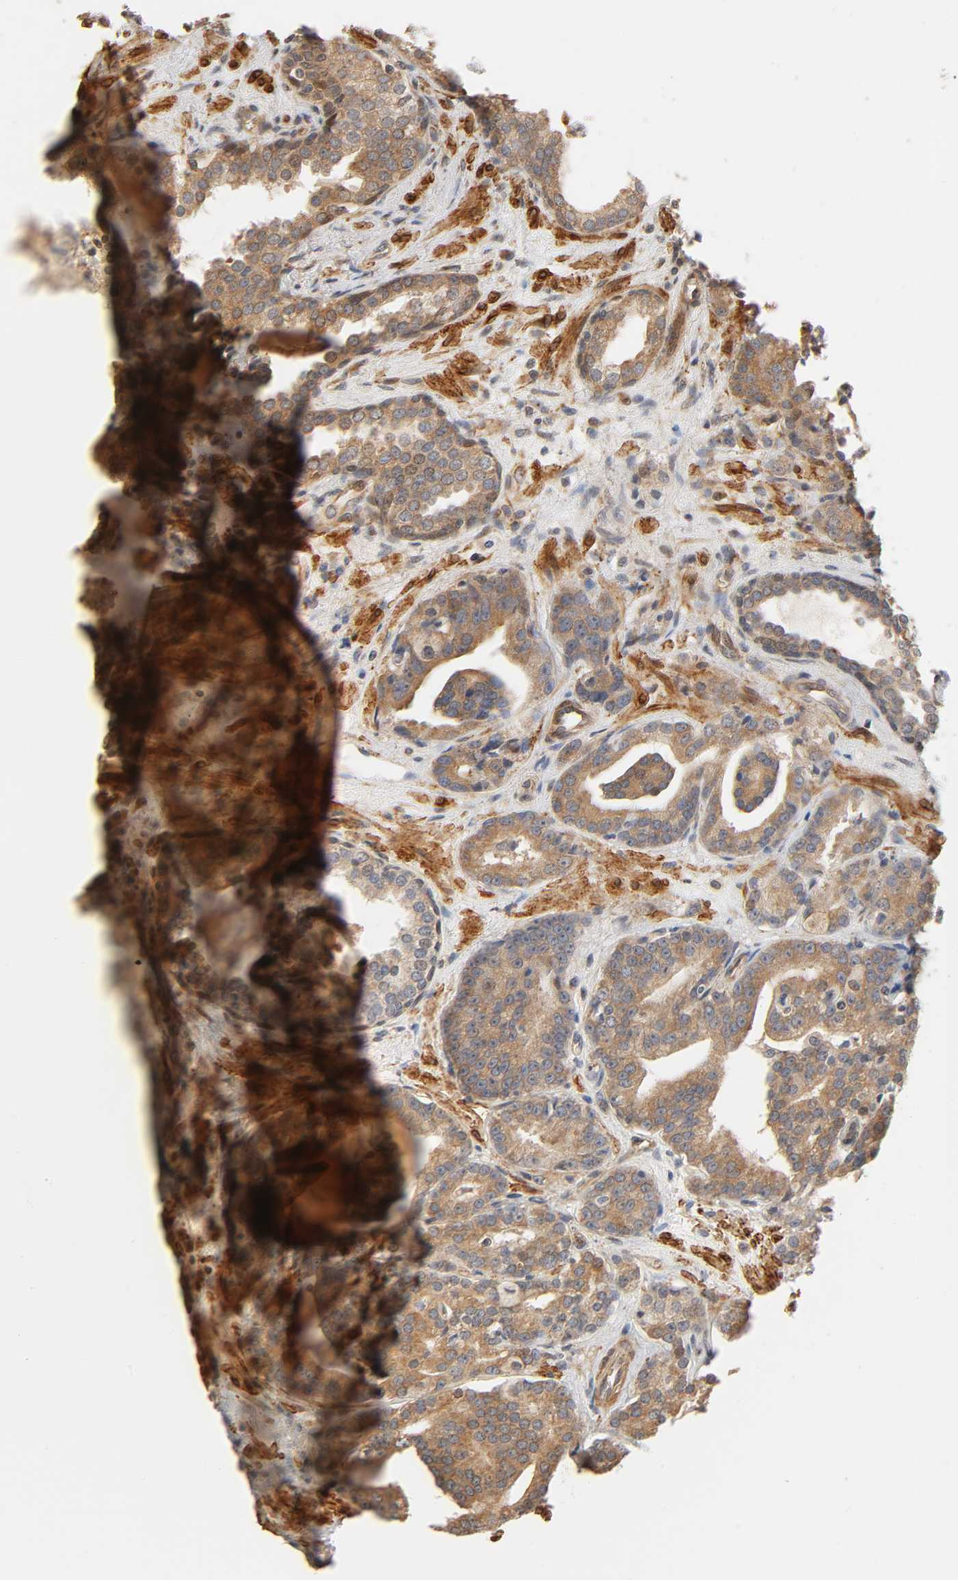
{"staining": {"intensity": "moderate", "quantity": ">75%", "location": "cytoplasmic/membranous"}, "tissue": "prostate cancer", "cell_type": "Tumor cells", "image_type": "cancer", "snomed": [{"axis": "morphology", "description": "Adenocarcinoma, Low grade"}, {"axis": "topography", "description": "Prostate"}], "caption": "This image shows immunohistochemistry (IHC) staining of prostate cancer, with medium moderate cytoplasmic/membranous expression in approximately >75% of tumor cells.", "gene": "NEMF", "patient": {"sex": "male", "age": 63}}